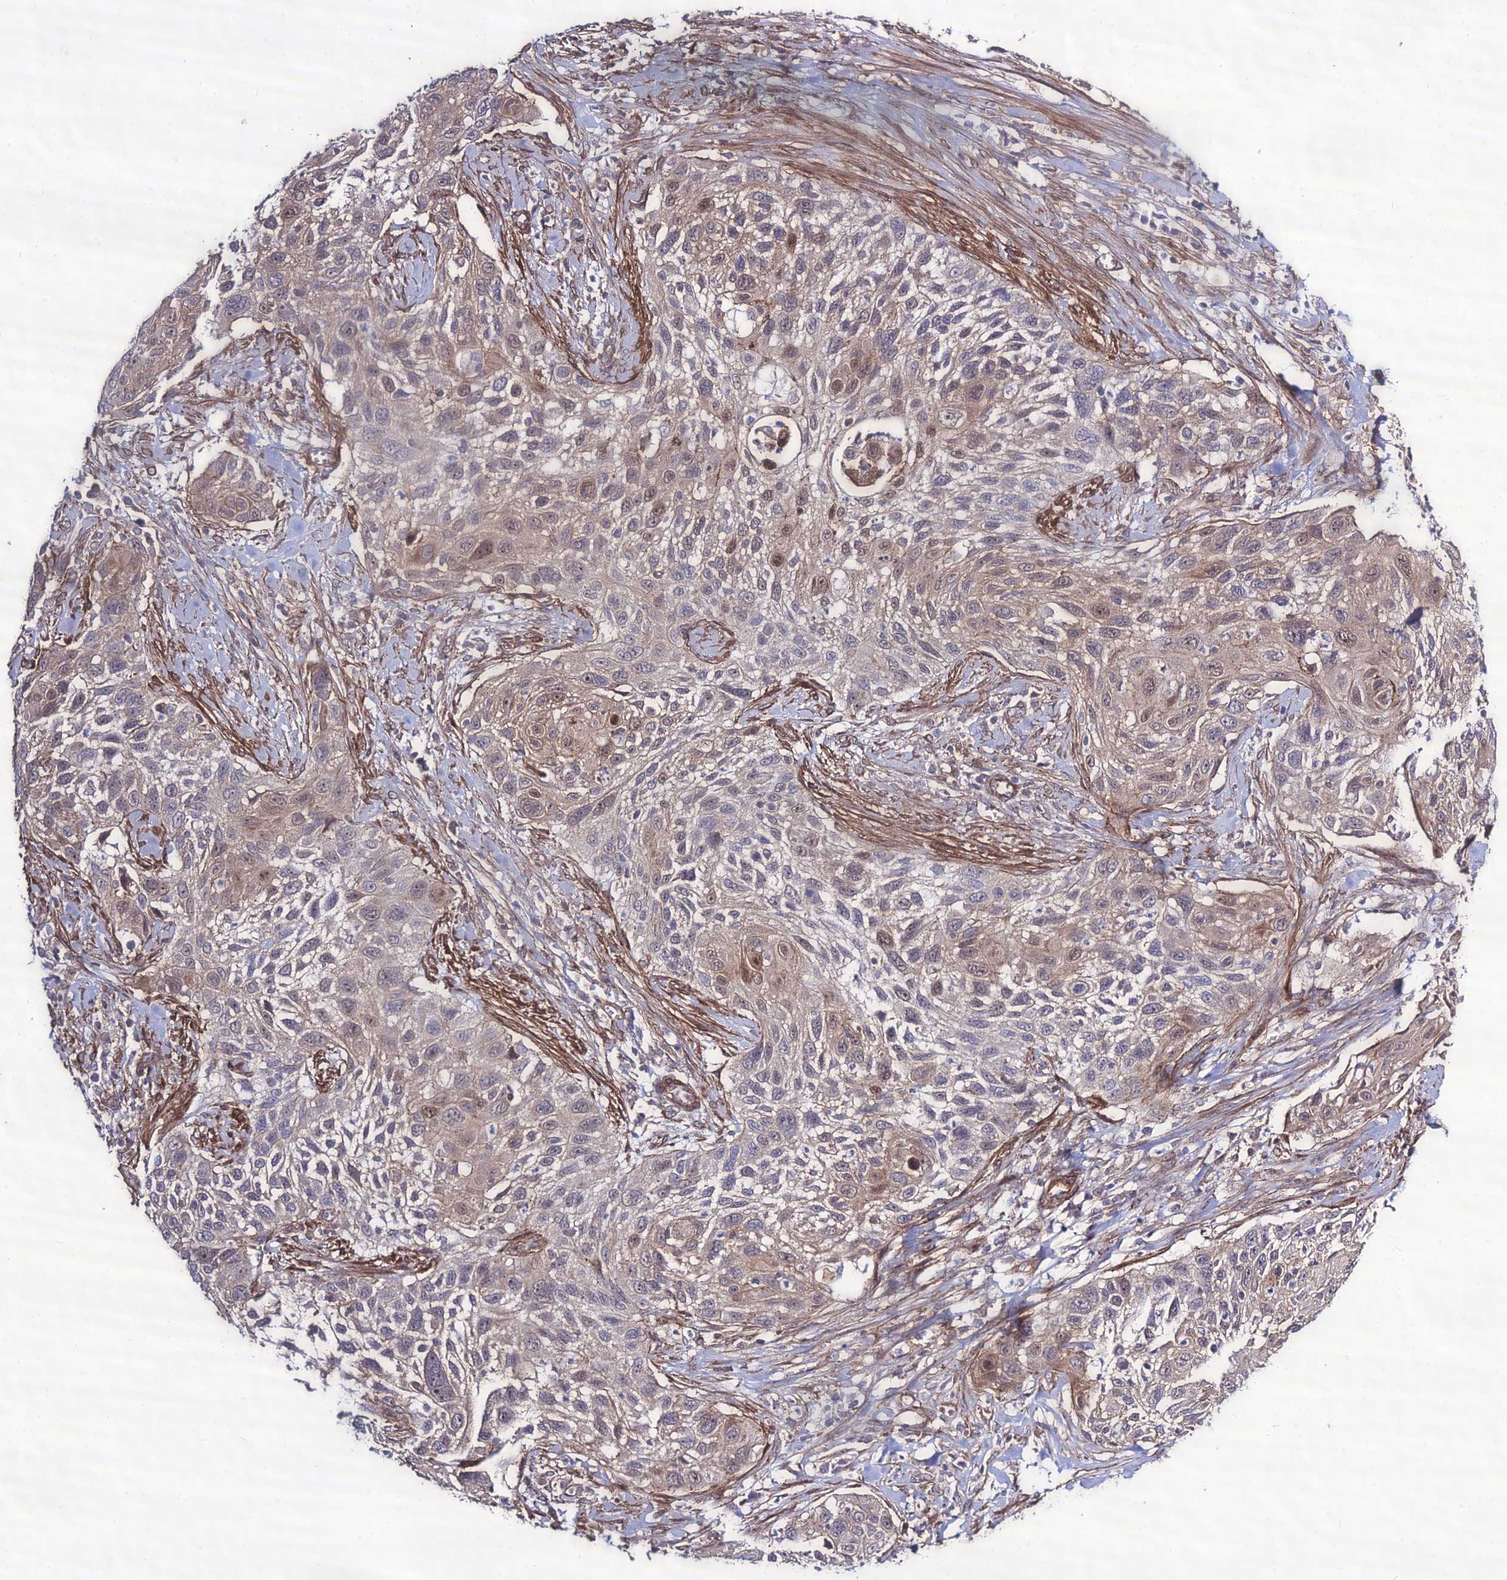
{"staining": {"intensity": "weak", "quantity": "25%-75%", "location": "cytoplasmic/membranous,nuclear"}, "tissue": "cervical cancer", "cell_type": "Tumor cells", "image_type": "cancer", "snomed": [{"axis": "morphology", "description": "Squamous cell carcinoma, NOS"}, {"axis": "topography", "description": "Cervix"}], "caption": "IHC of cervical squamous cell carcinoma exhibits low levels of weak cytoplasmic/membranous and nuclear expression in approximately 25%-75% of tumor cells.", "gene": "TSPYL2", "patient": {"sex": "female", "age": 70}}